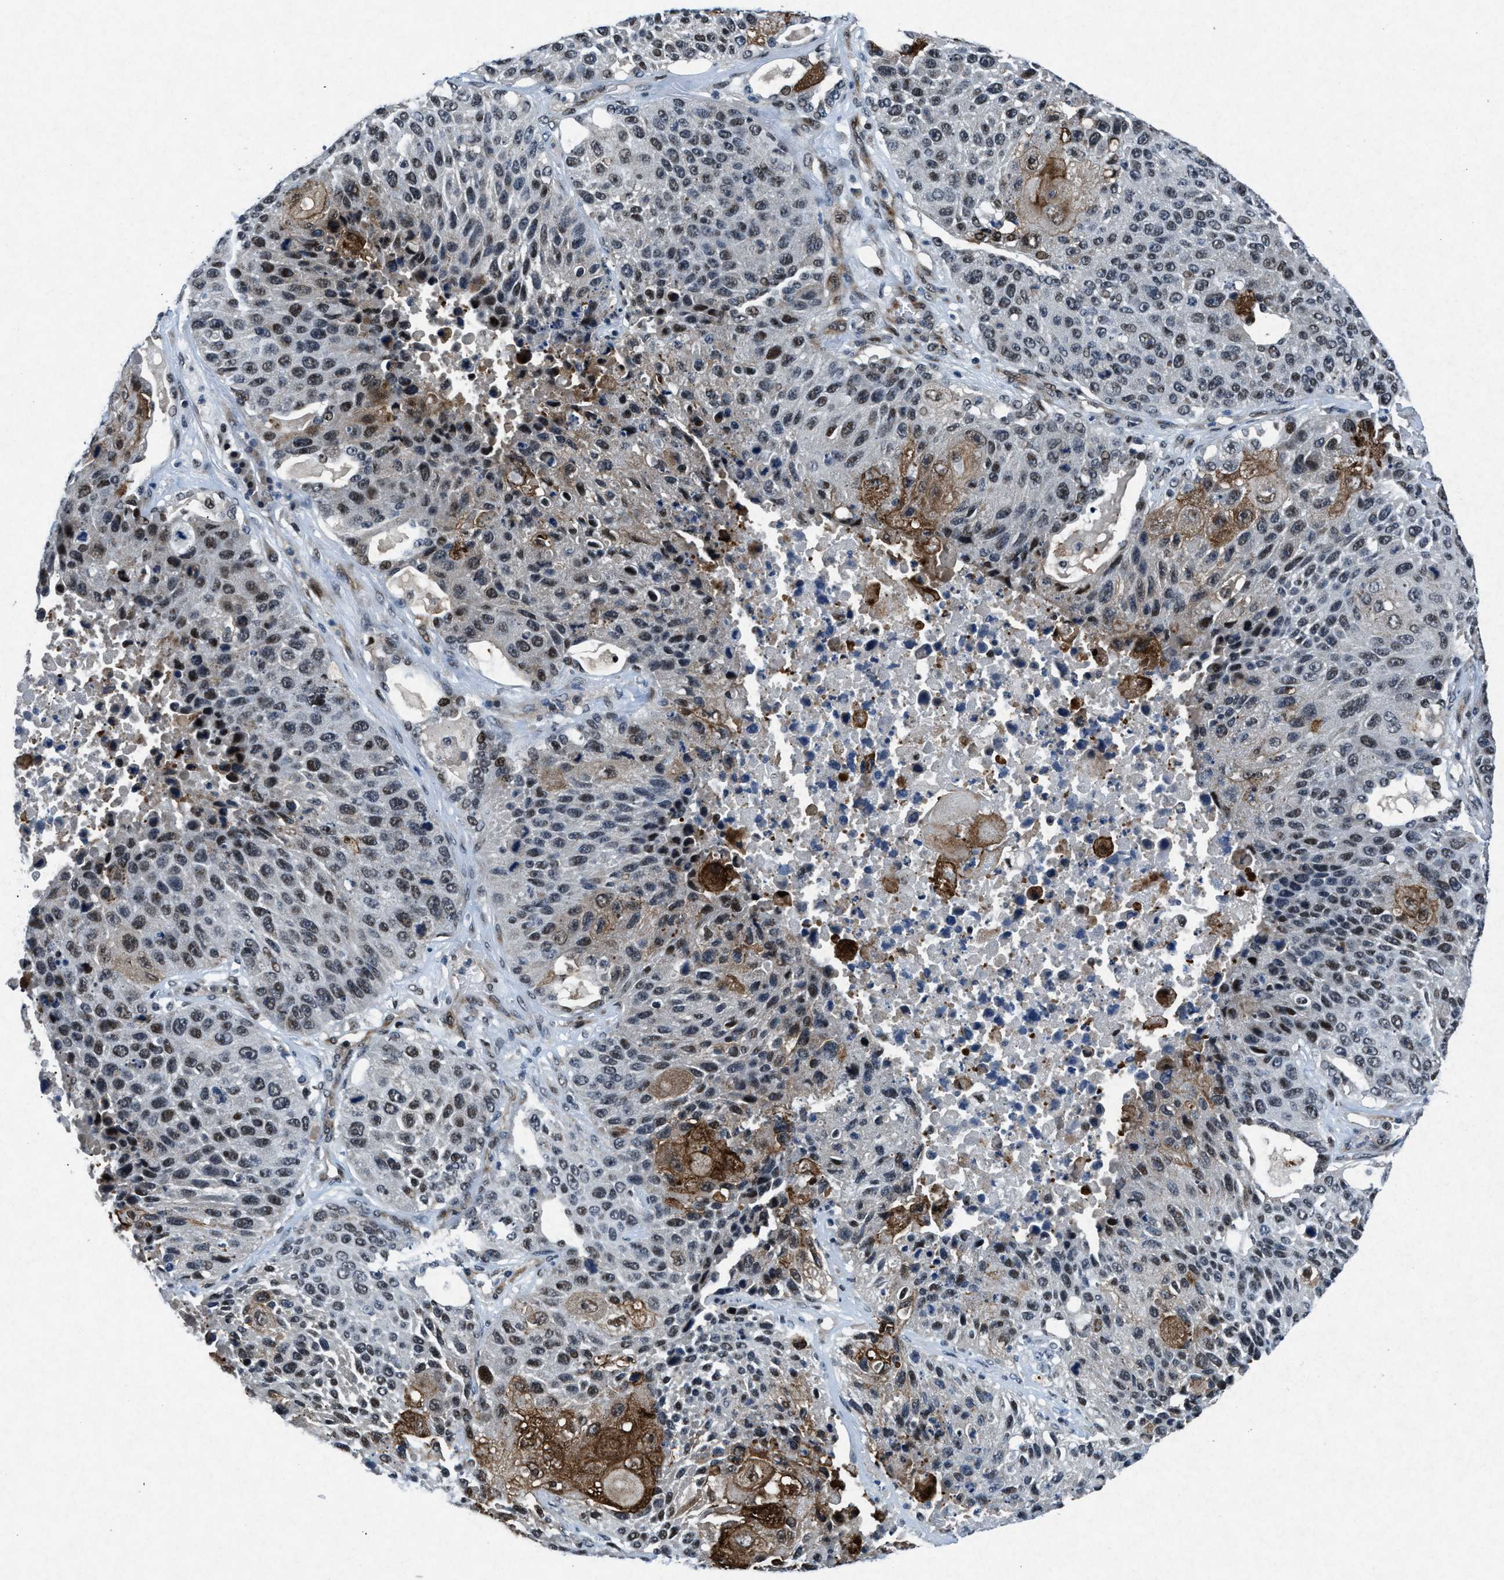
{"staining": {"intensity": "moderate", "quantity": "25%-75%", "location": "nuclear"}, "tissue": "lung cancer", "cell_type": "Tumor cells", "image_type": "cancer", "snomed": [{"axis": "morphology", "description": "Squamous cell carcinoma, NOS"}, {"axis": "topography", "description": "Lung"}], "caption": "Immunohistochemical staining of lung cancer demonstrates moderate nuclear protein positivity in about 25%-75% of tumor cells. The staining is performed using DAB (3,3'-diaminobenzidine) brown chromogen to label protein expression. The nuclei are counter-stained blue using hematoxylin.", "gene": "PHLDA1", "patient": {"sex": "male", "age": 61}}